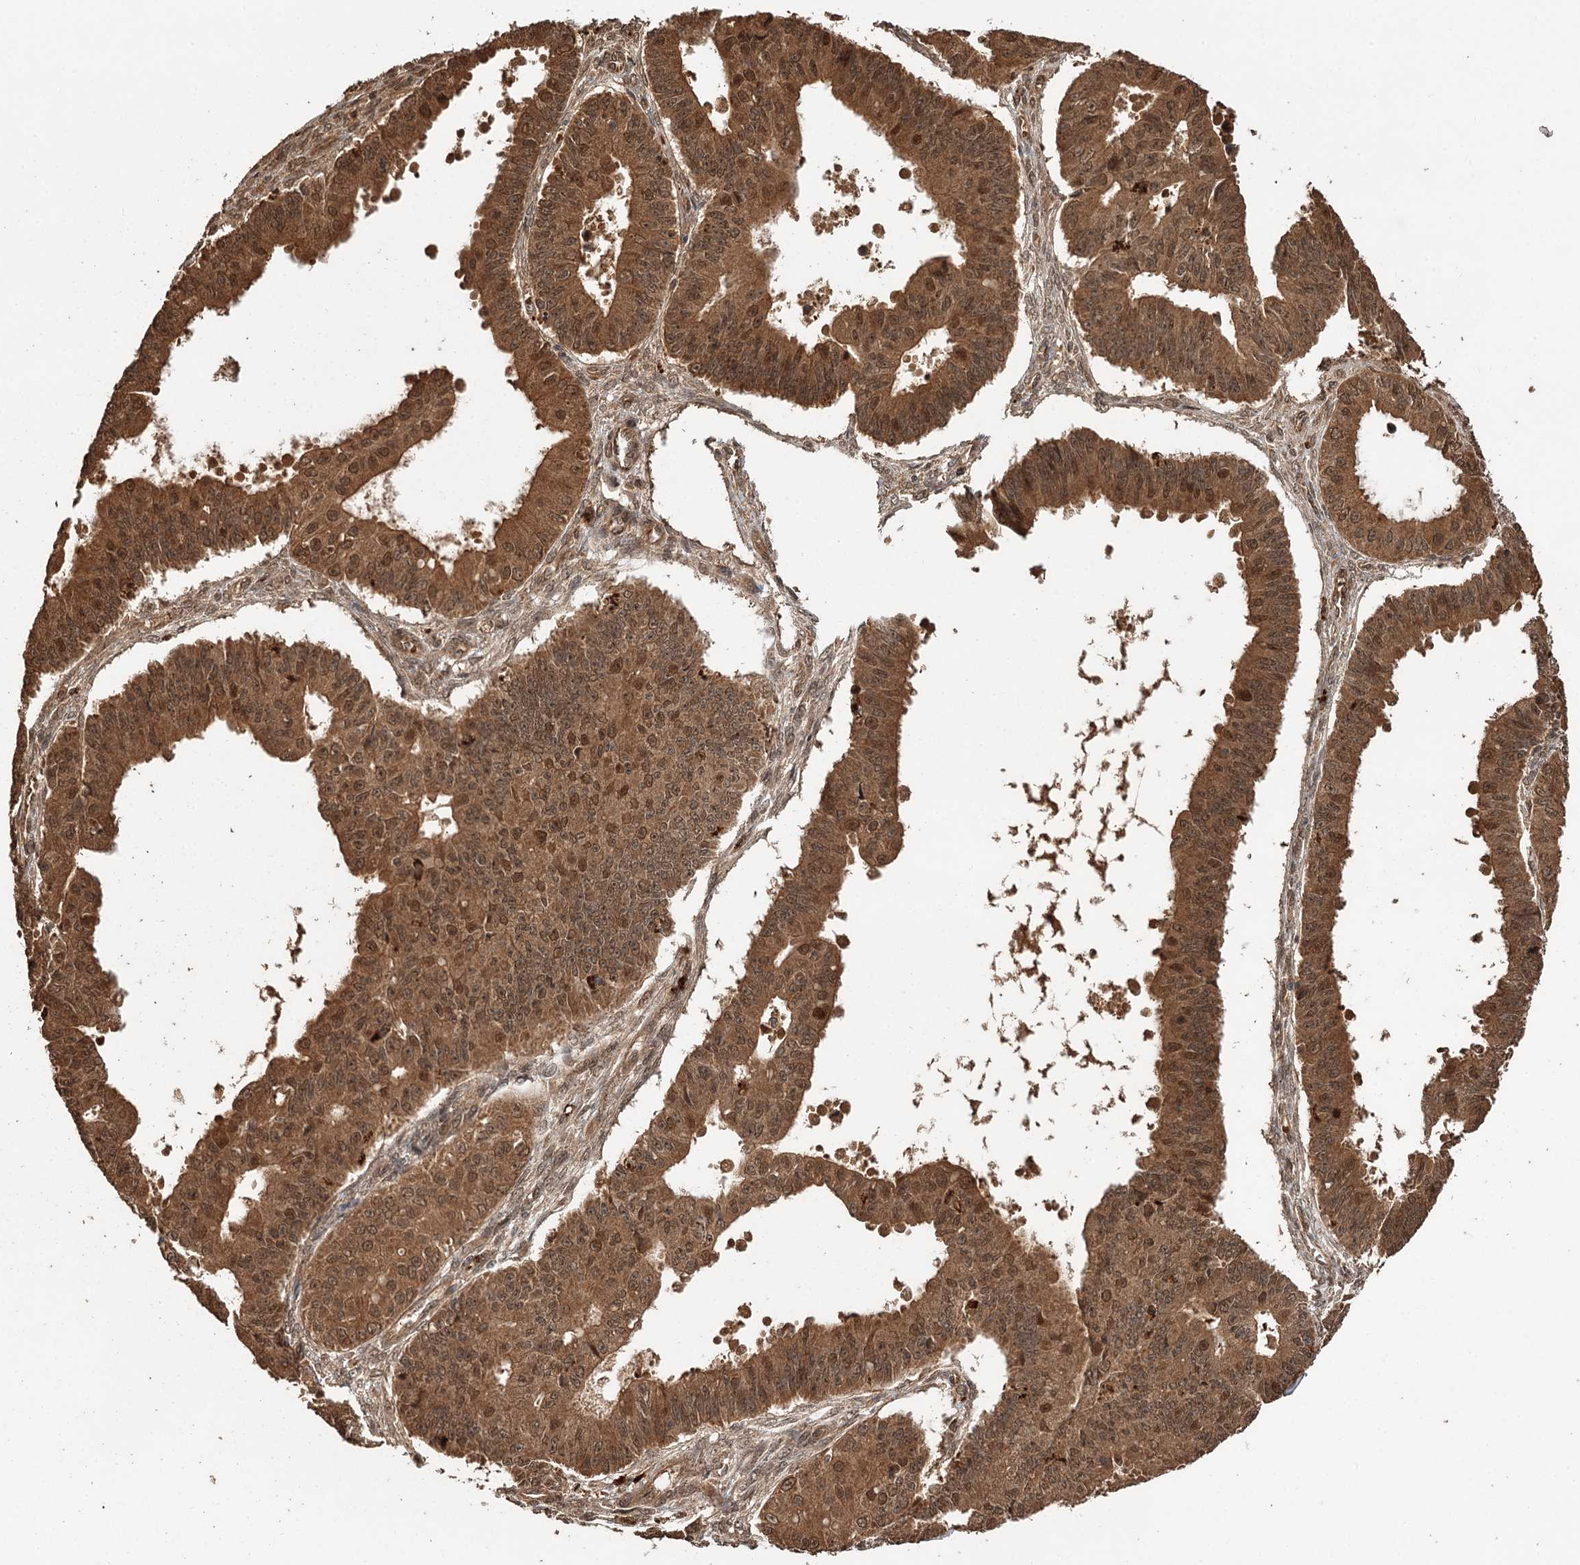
{"staining": {"intensity": "moderate", "quantity": ">75%", "location": "cytoplasmic/membranous,nuclear"}, "tissue": "ovarian cancer", "cell_type": "Tumor cells", "image_type": "cancer", "snomed": [{"axis": "morphology", "description": "Carcinoma, endometroid"}, {"axis": "topography", "description": "Appendix"}, {"axis": "topography", "description": "Ovary"}], "caption": "An IHC image of neoplastic tissue is shown. Protein staining in brown shows moderate cytoplasmic/membranous and nuclear positivity in ovarian endometroid carcinoma within tumor cells.", "gene": "N6AMT1", "patient": {"sex": "female", "age": 42}}